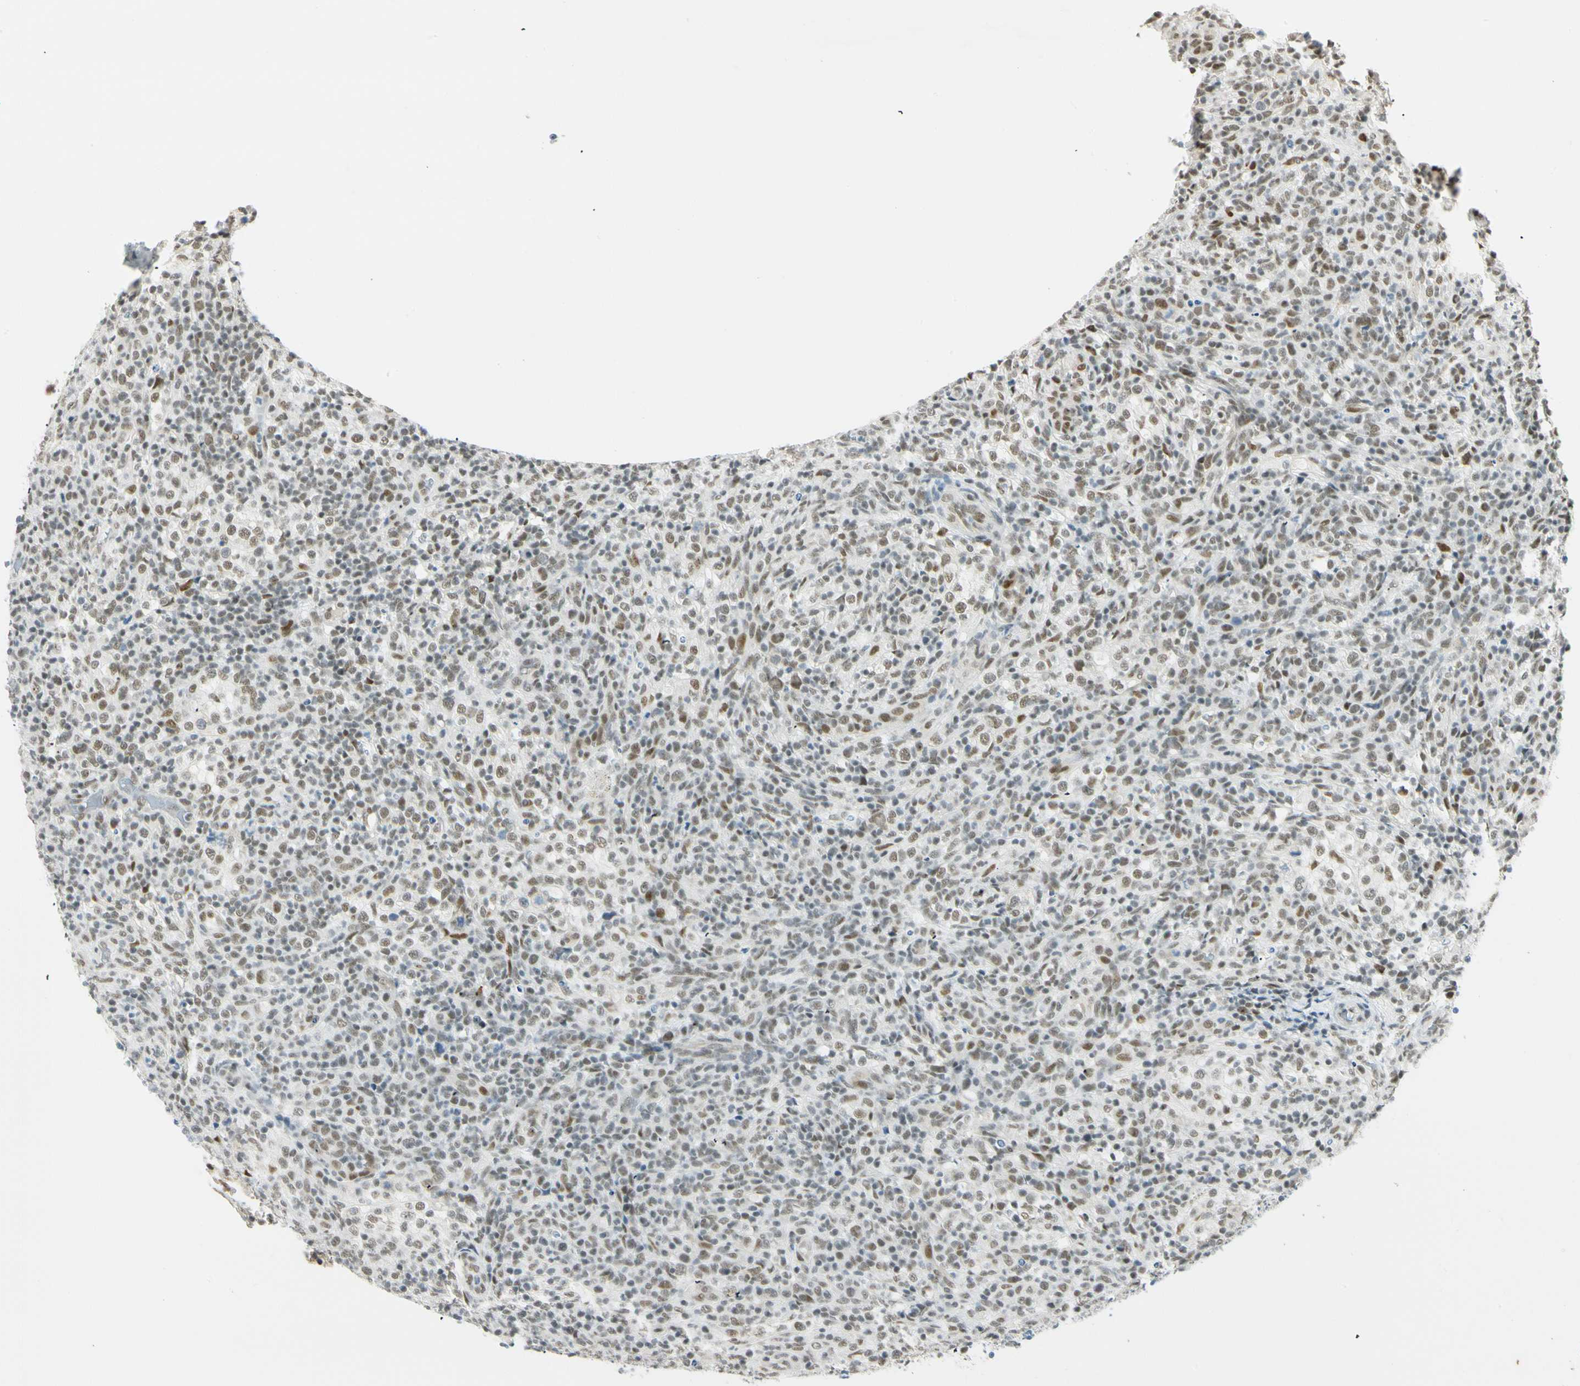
{"staining": {"intensity": "moderate", "quantity": ">75%", "location": "nuclear"}, "tissue": "lymphoma", "cell_type": "Tumor cells", "image_type": "cancer", "snomed": [{"axis": "morphology", "description": "Malignant lymphoma, non-Hodgkin's type, High grade"}, {"axis": "topography", "description": "Lymph node"}], "caption": "This photomicrograph exhibits high-grade malignant lymphoma, non-Hodgkin's type stained with immunohistochemistry (IHC) to label a protein in brown. The nuclear of tumor cells show moderate positivity for the protein. Nuclei are counter-stained blue.", "gene": "NELFE", "patient": {"sex": "female", "age": 76}}